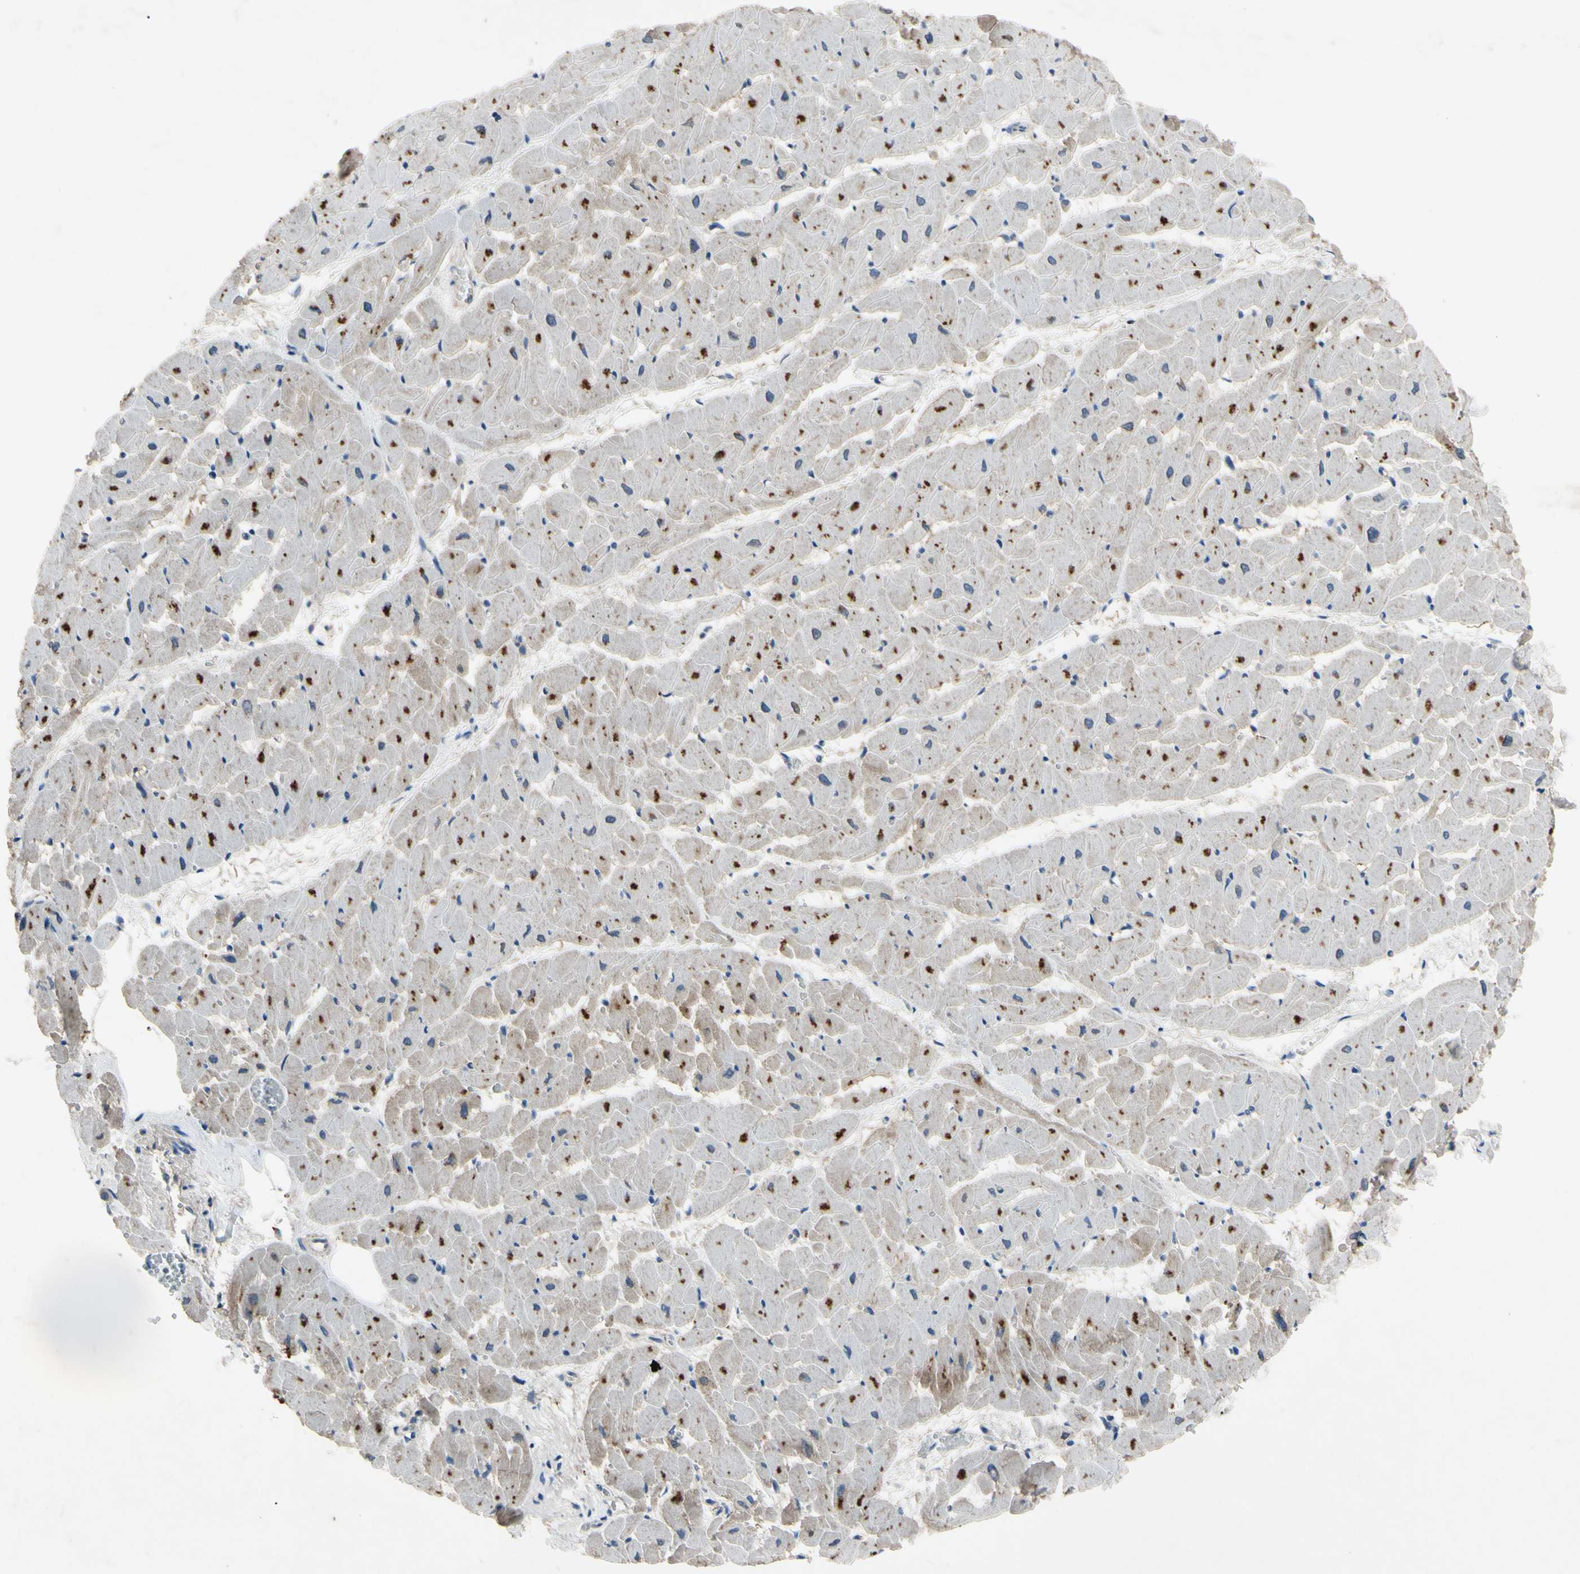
{"staining": {"intensity": "negative", "quantity": "none", "location": "none"}, "tissue": "heart muscle", "cell_type": "Cardiomyocytes", "image_type": "normal", "snomed": [{"axis": "morphology", "description": "Normal tissue, NOS"}, {"axis": "topography", "description": "Heart"}], "caption": "Heart muscle was stained to show a protein in brown. There is no significant staining in cardiomyocytes. (Brightfield microscopy of DAB (3,3'-diaminobenzidine) immunohistochemistry at high magnification).", "gene": "HILPDA", "patient": {"sex": "female", "age": 19}}